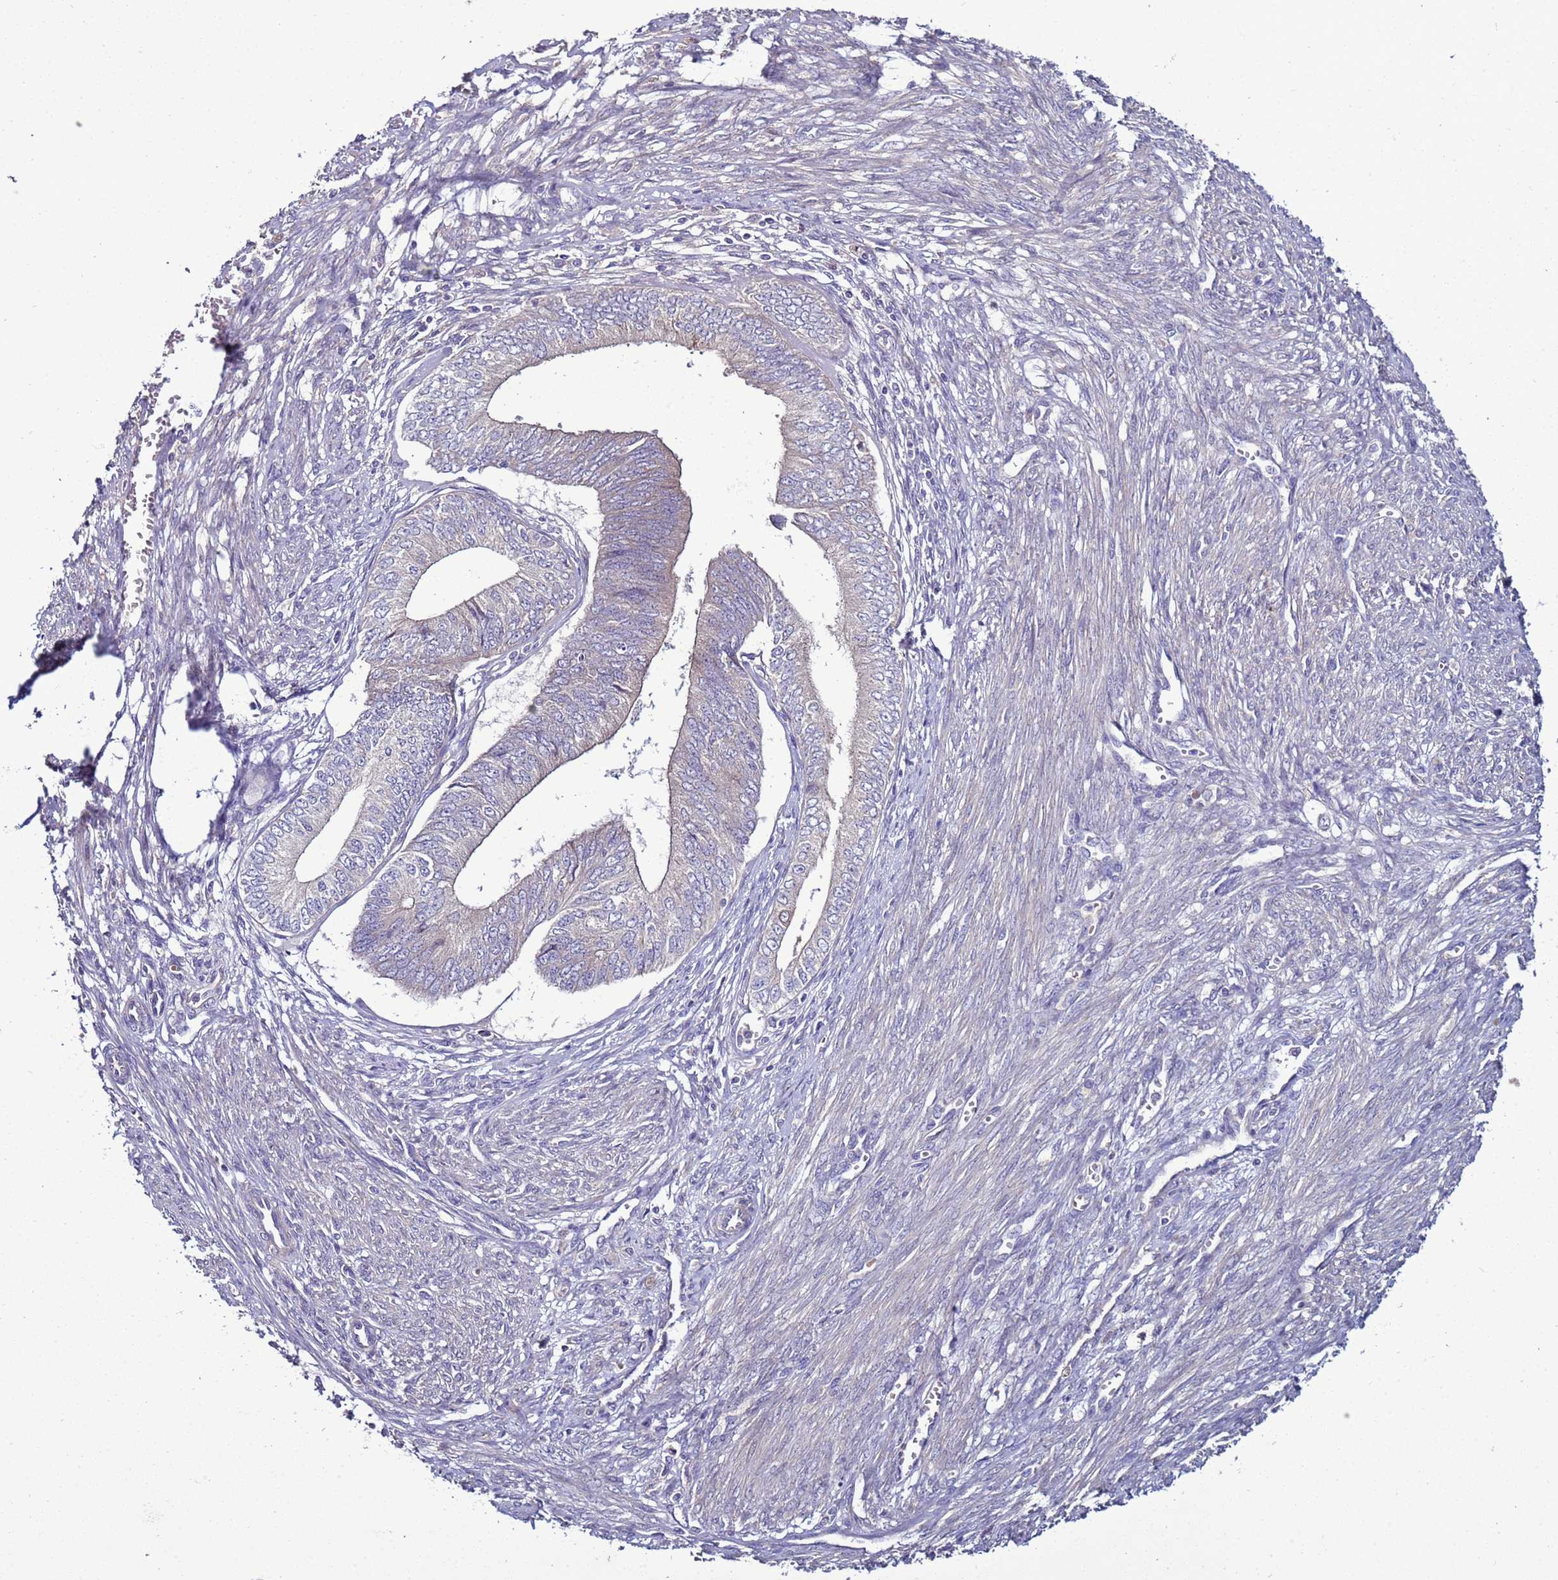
{"staining": {"intensity": "negative", "quantity": "none", "location": "none"}, "tissue": "endometrial cancer", "cell_type": "Tumor cells", "image_type": "cancer", "snomed": [{"axis": "morphology", "description": "Adenocarcinoma, NOS"}, {"axis": "topography", "description": "Endometrium"}], "caption": "A high-resolution micrograph shows immunohistochemistry (IHC) staining of endometrial cancer, which displays no significant expression in tumor cells.", "gene": "RABL2B", "patient": {"sex": "female", "age": 68}}